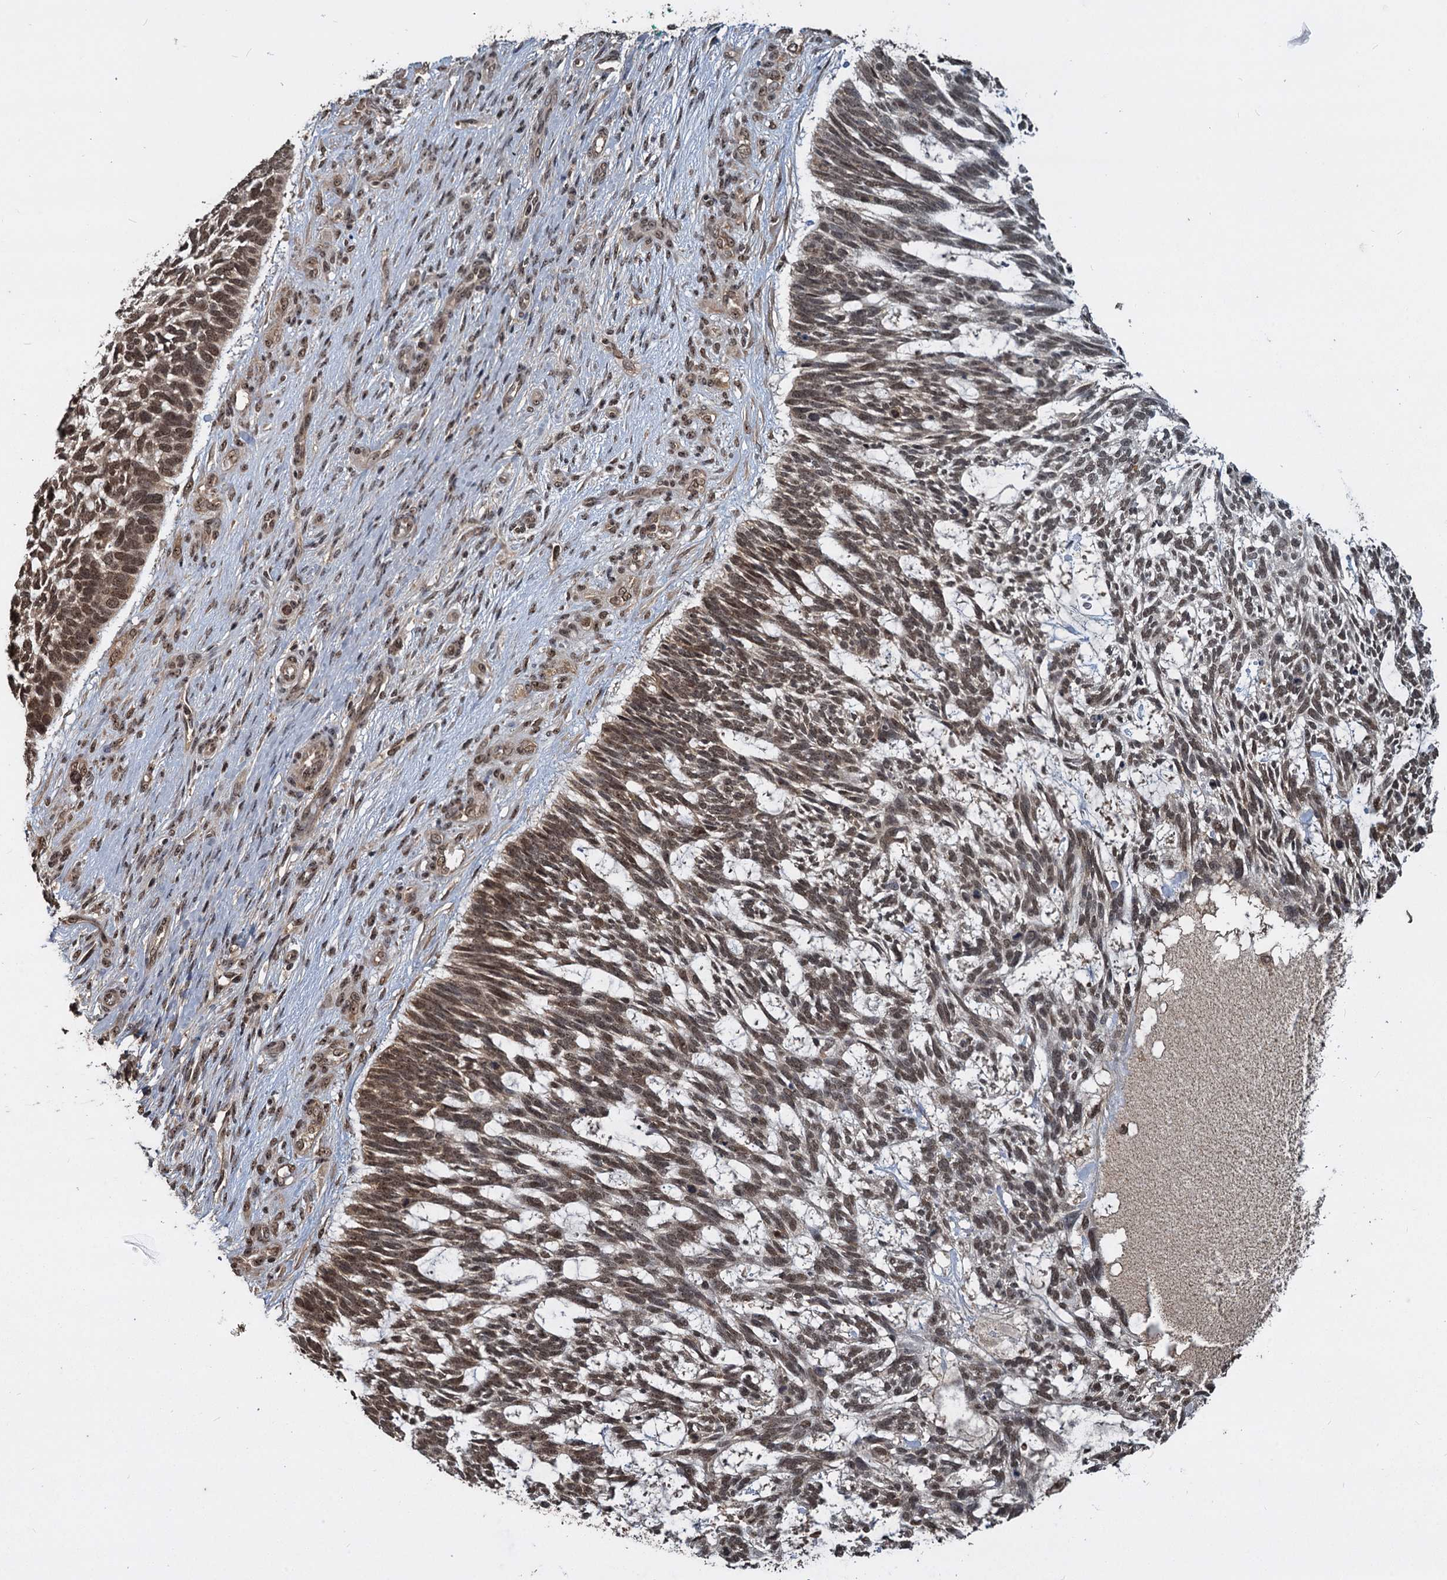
{"staining": {"intensity": "moderate", "quantity": "25%-75%", "location": "cytoplasmic/membranous,nuclear"}, "tissue": "skin cancer", "cell_type": "Tumor cells", "image_type": "cancer", "snomed": [{"axis": "morphology", "description": "Basal cell carcinoma"}, {"axis": "topography", "description": "Skin"}], "caption": "IHC staining of skin cancer, which shows medium levels of moderate cytoplasmic/membranous and nuclear positivity in about 25%-75% of tumor cells indicating moderate cytoplasmic/membranous and nuclear protein staining. The staining was performed using DAB (brown) for protein detection and nuclei were counterstained in hematoxylin (blue).", "gene": "FAM216B", "patient": {"sex": "male", "age": 88}}